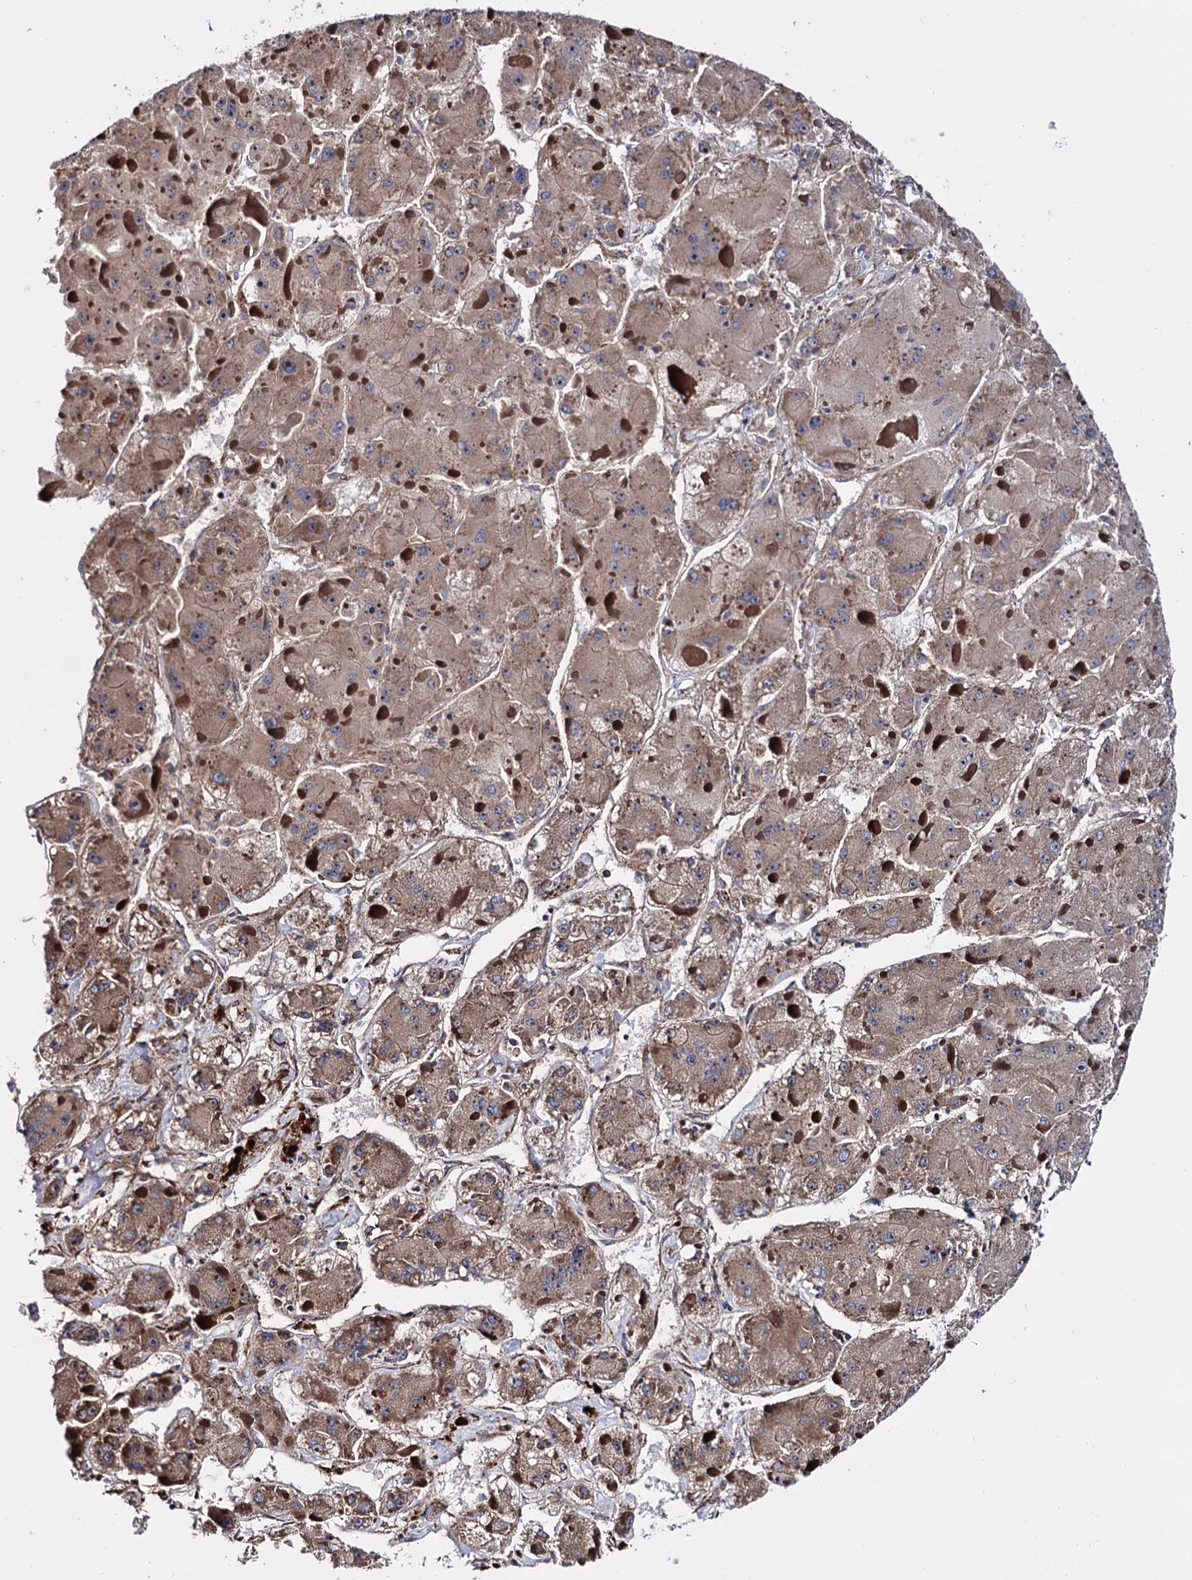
{"staining": {"intensity": "weak", "quantity": ">75%", "location": "cytoplasmic/membranous"}, "tissue": "liver cancer", "cell_type": "Tumor cells", "image_type": "cancer", "snomed": [{"axis": "morphology", "description": "Carcinoma, Hepatocellular, NOS"}, {"axis": "topography", "description": "Liver"}], "caption": "Protein expression analysis of liver hepatocellular carcinoma exhibits weak cytoplasmic/membranous expression in about >75% of tumor cells.", "gene": "FERMT2", "patient": {"sex": "female", "age": 73}}